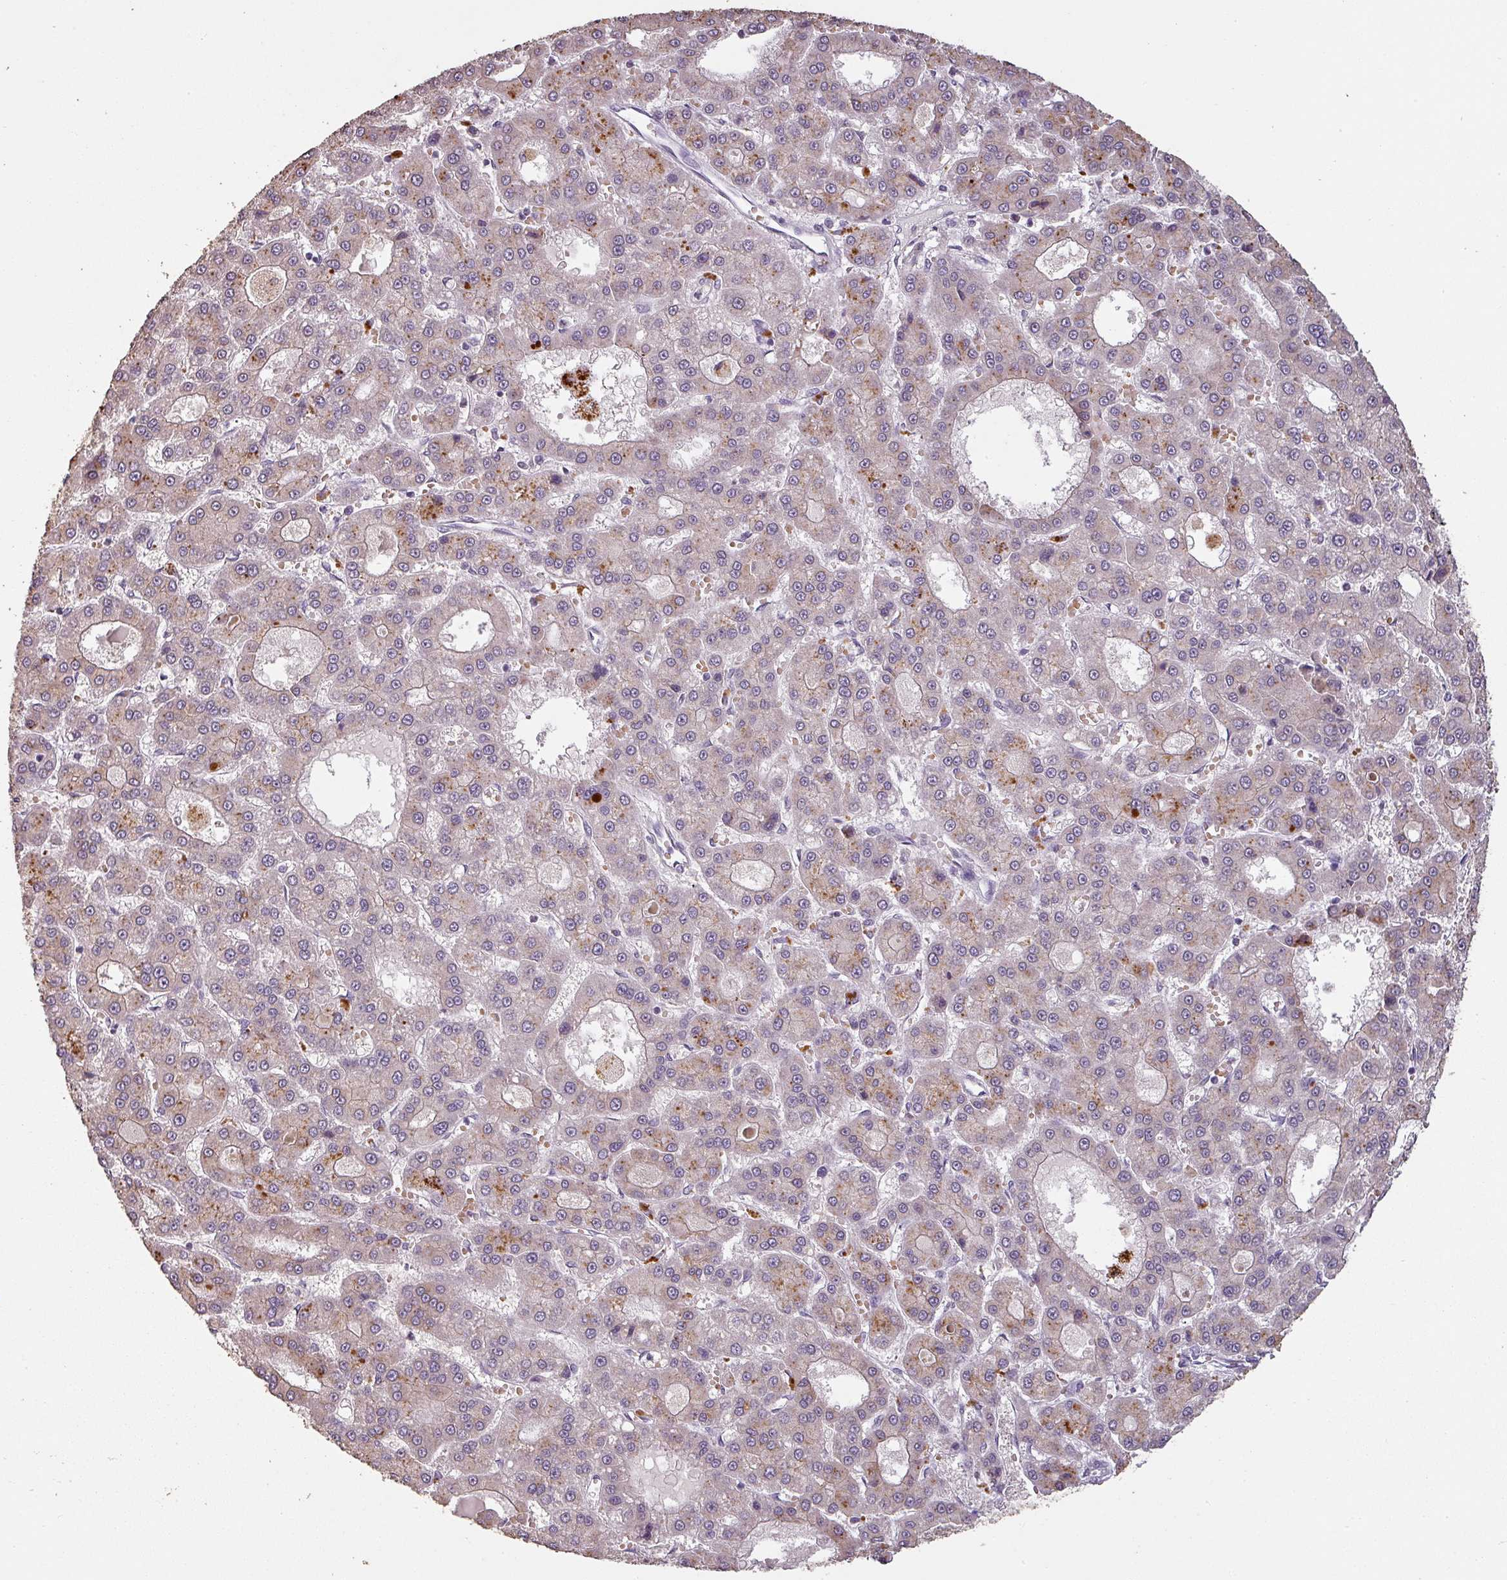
{"staining": {"intensity": "moderate", "quantity": "<25%", "location": "cytoplasmic/membranous"}, "tissue": "liver cancer", "cell_type": "Tumor cells", "image_type": "cancer", "snomed": [{"axis": "morphology", "description": "Carcinoma, Hepatocellular, NOS"}, {"axis": "topography", "description": "Liver"}], "caption": "Protein expression analysis of hepatocellular carcinoma (liver) displays moderate cytoplasmic/membranous positivity in approximately <25% of tumor cells.", "gene": "LYPLA1", "patient": {"sex": "male", "age": 70}}